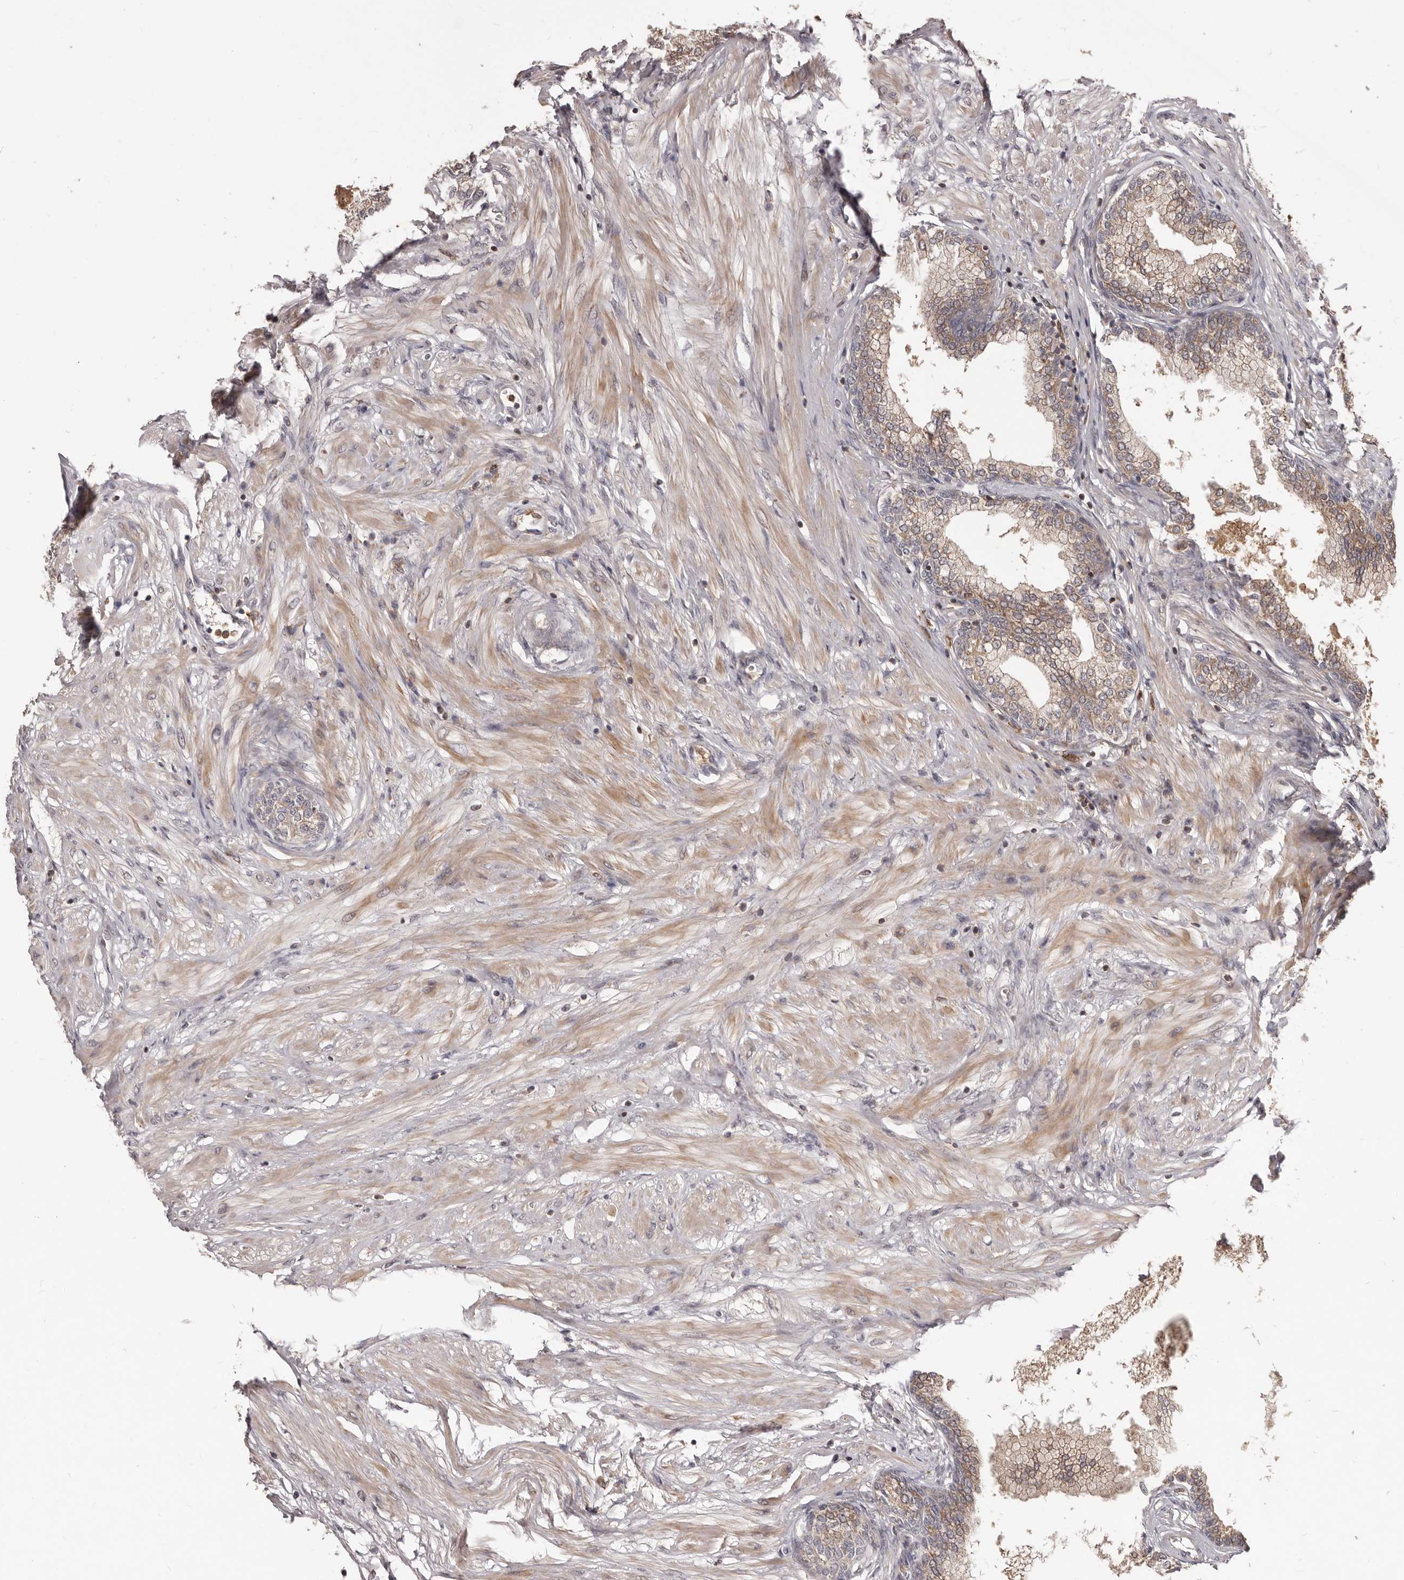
{"staining": {"intensity": "moderate", "quantity": ">75%", "location": "cytoplasmic/membranous"}, "tissue": "prostate", "cell_type": "Glandular cells", "image_type": "normal", "snomed": [{"axis": "morphology", "description": "Normal tissue, NOS"}, {"axis": "morphology", "description": "Urothelial carcinoma, Low grade"}, {"axis": "topography", "description": "Urinary bladder"}, {"axis": "topography", "description": "Prostate"}], "caption": "Immunohistochemistry of normal prostate shows medium levels of moderate cytoplasmic/membranous staining in about >75% of glandular cells. (DAB IHC with brightfield microscopy, high magnification).", "gene": "RNF187", "patient": {"sex": "male", "age": 60}}